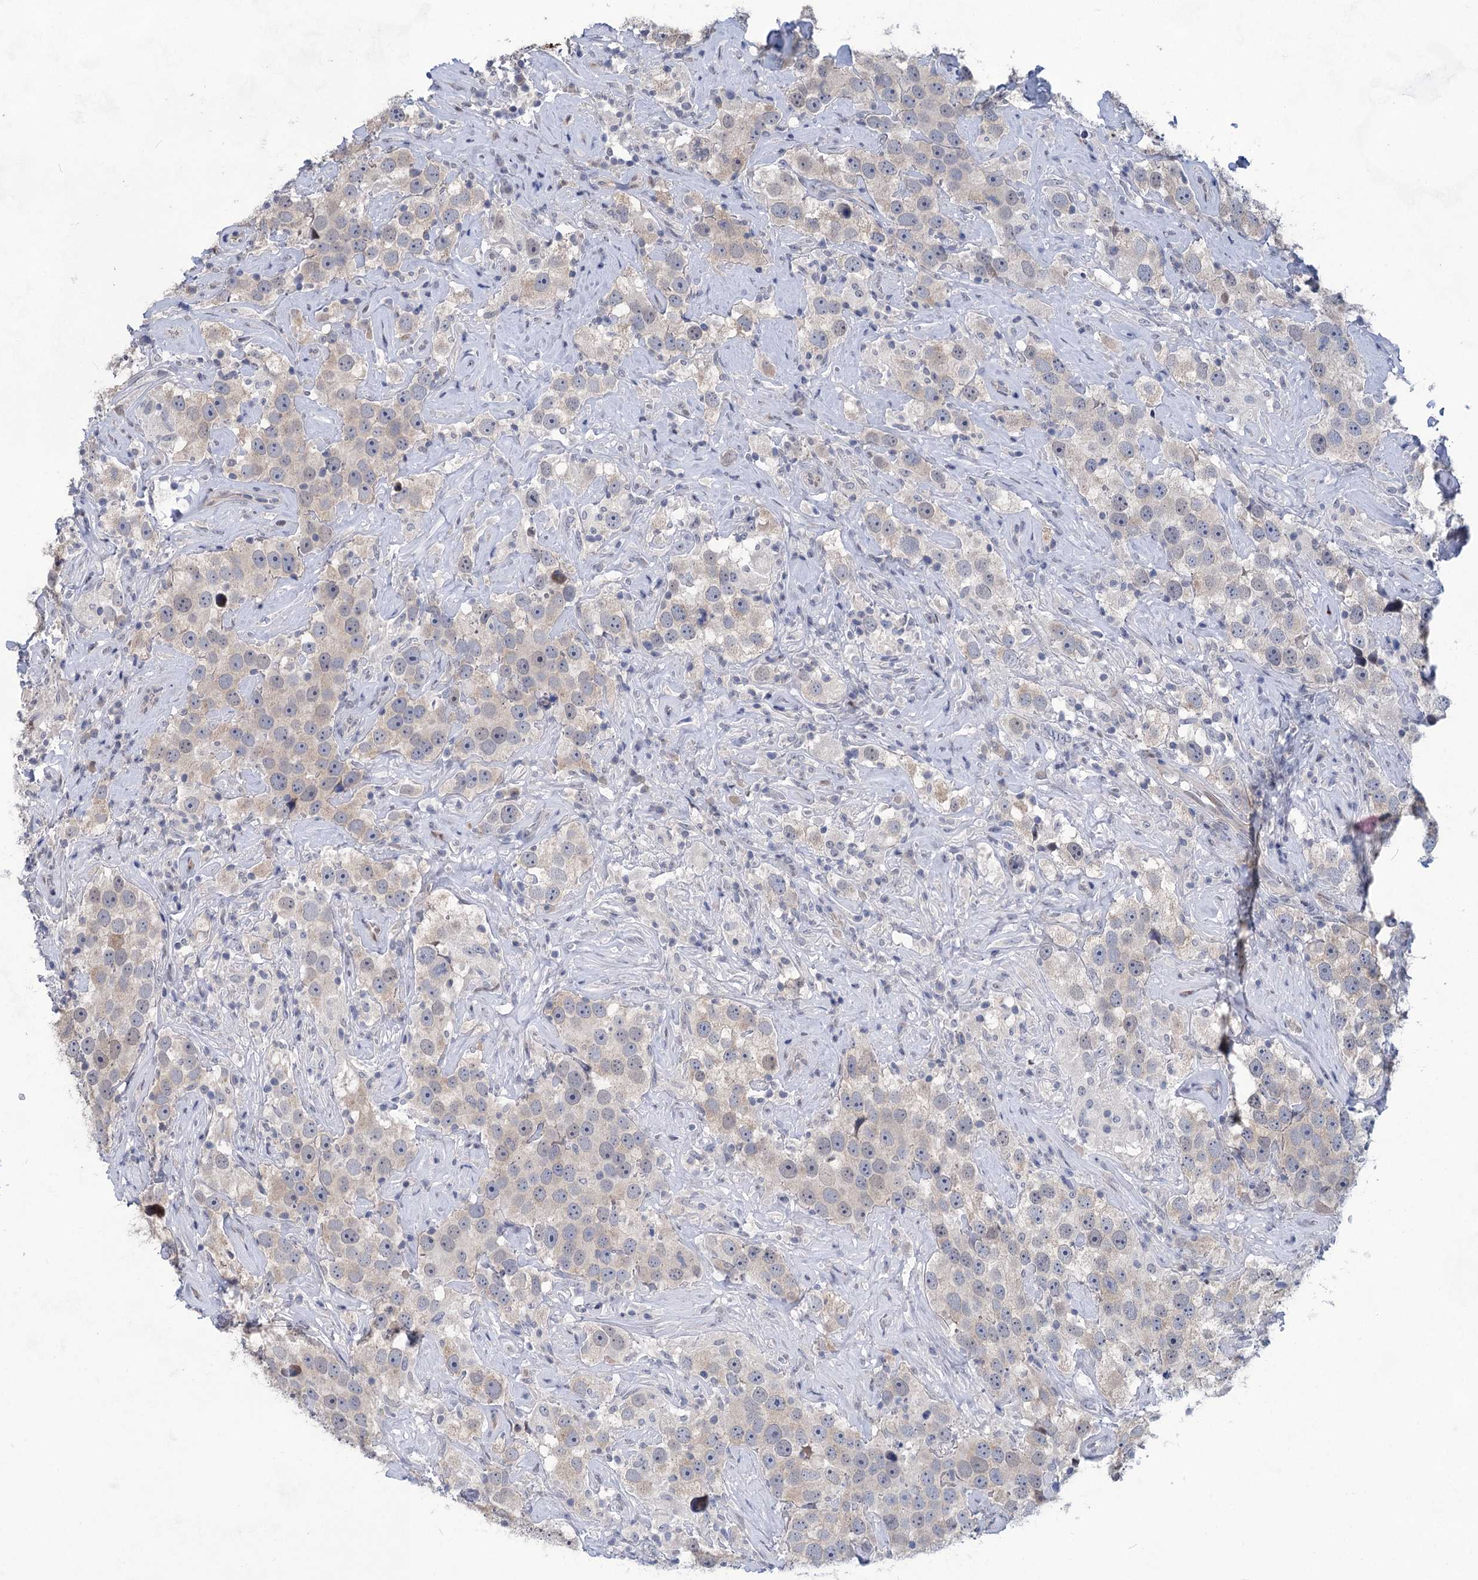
{"staining": {"intensity": "negative", "quantity": "none", "location": "none"}, "tissue": "testis cancer", "cell_type": "Tumor cells", "image_type": "cancer", "snomed": [{"axis": "morphology", "description": "Seminoma, NOS"}, {"axis": "topography", "description": "Testis"}], "caption": "Human testis cancer stained for a protein using immunohistochemistry demonstrates no positivity in tumor cells.", "gene": "MON2", "patient": {"sex": "male", "age": 49}}